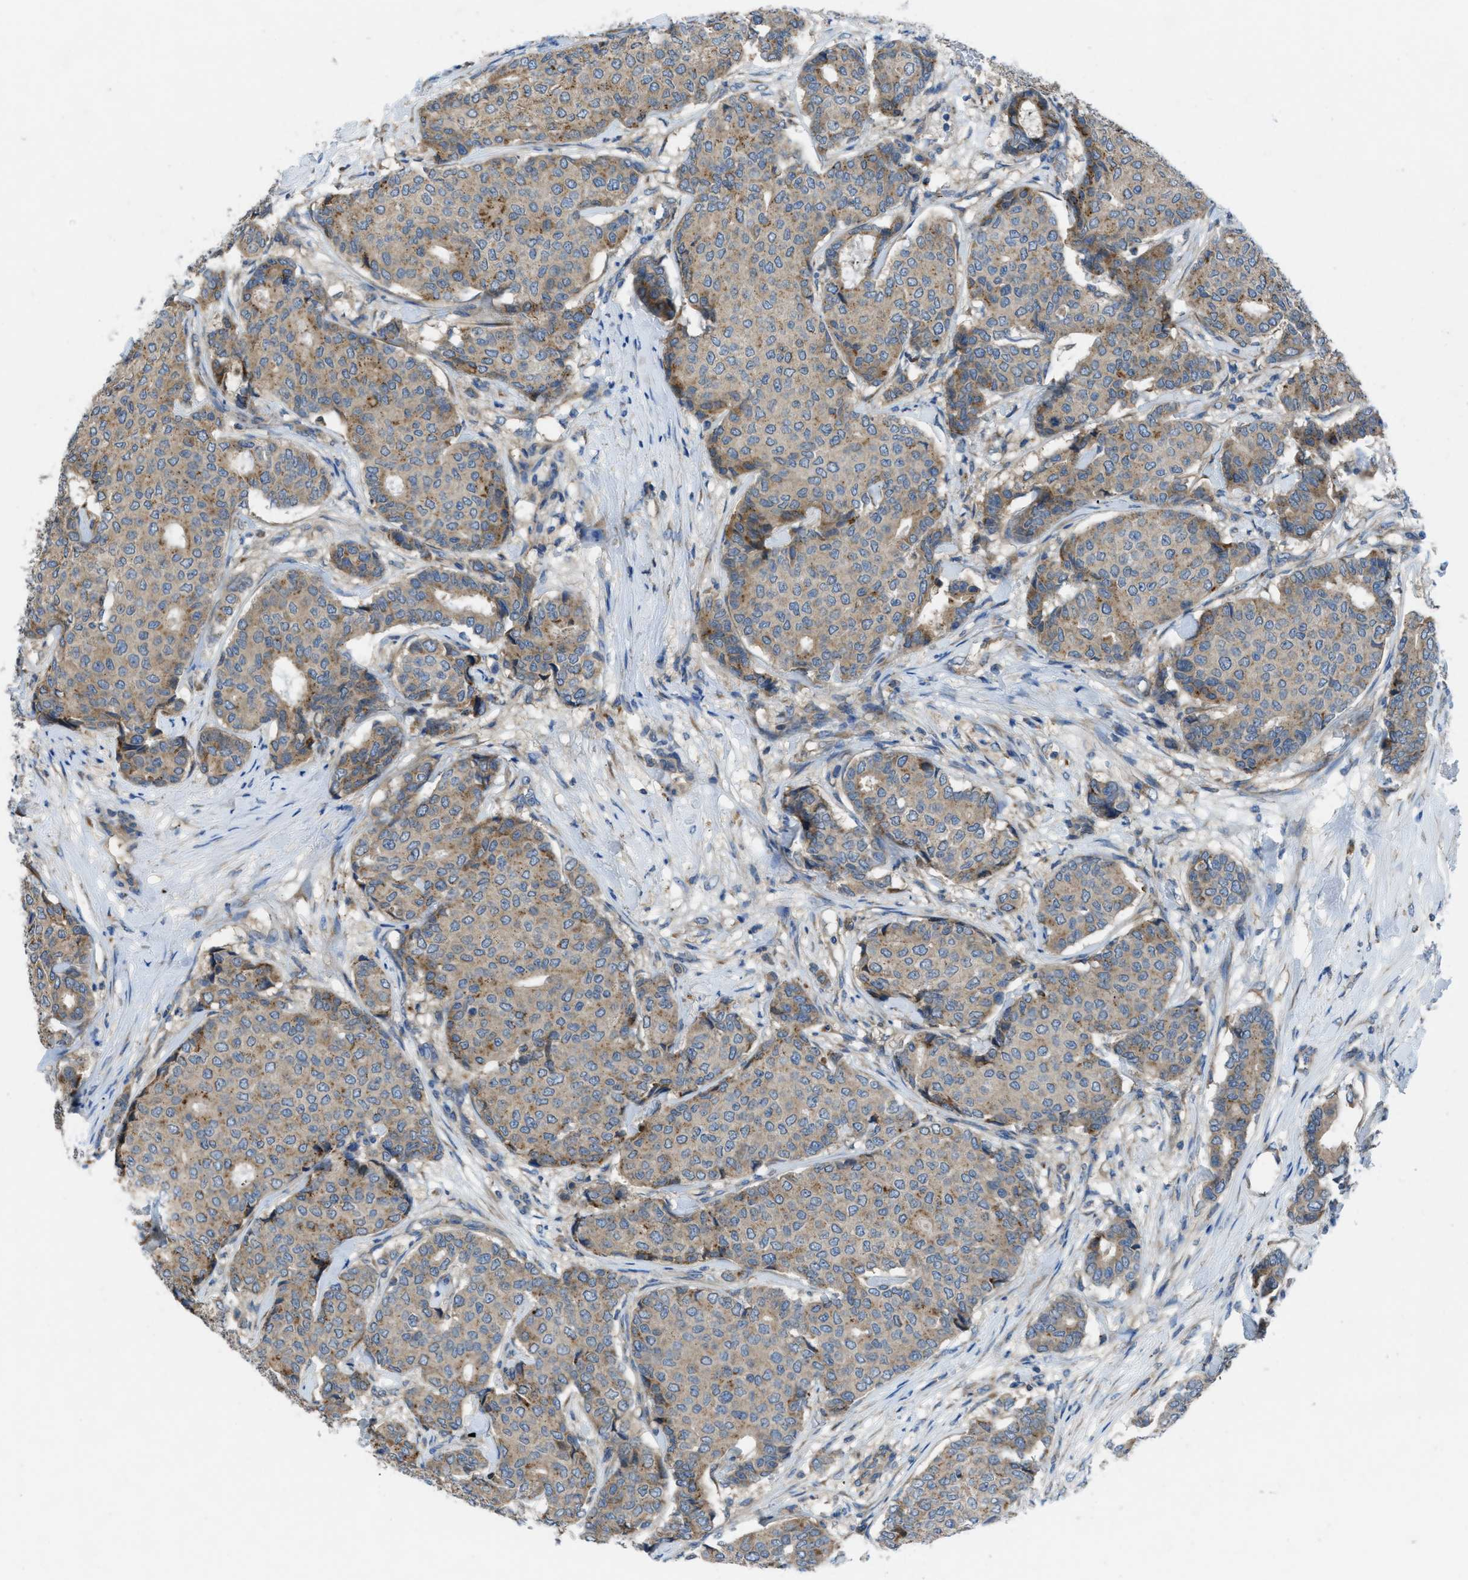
{"staining": {"intensity": "moderate", "quantity": "25%-75%", "location": "cytoplasmic/membranous"}, "tissue": "breast cancer", "cell_type": "Tumor cells", "image_type": "cancer", "snomed": [{"axis": "morphology", "description": "Duct carcinoma"}, {"axis": "topography", "description": "Breast"}], "caption": "DAB (3,3'-diaminobenzidine) immunohistochemical staining of human intraductal carcinoma (breast) exhibits moderate cytoplasmic/membranous protein expression in approximately 25%-75% of tumor cells.", "gene": "MAP3K20", "patient": {"sex": "female", "age": 75}}